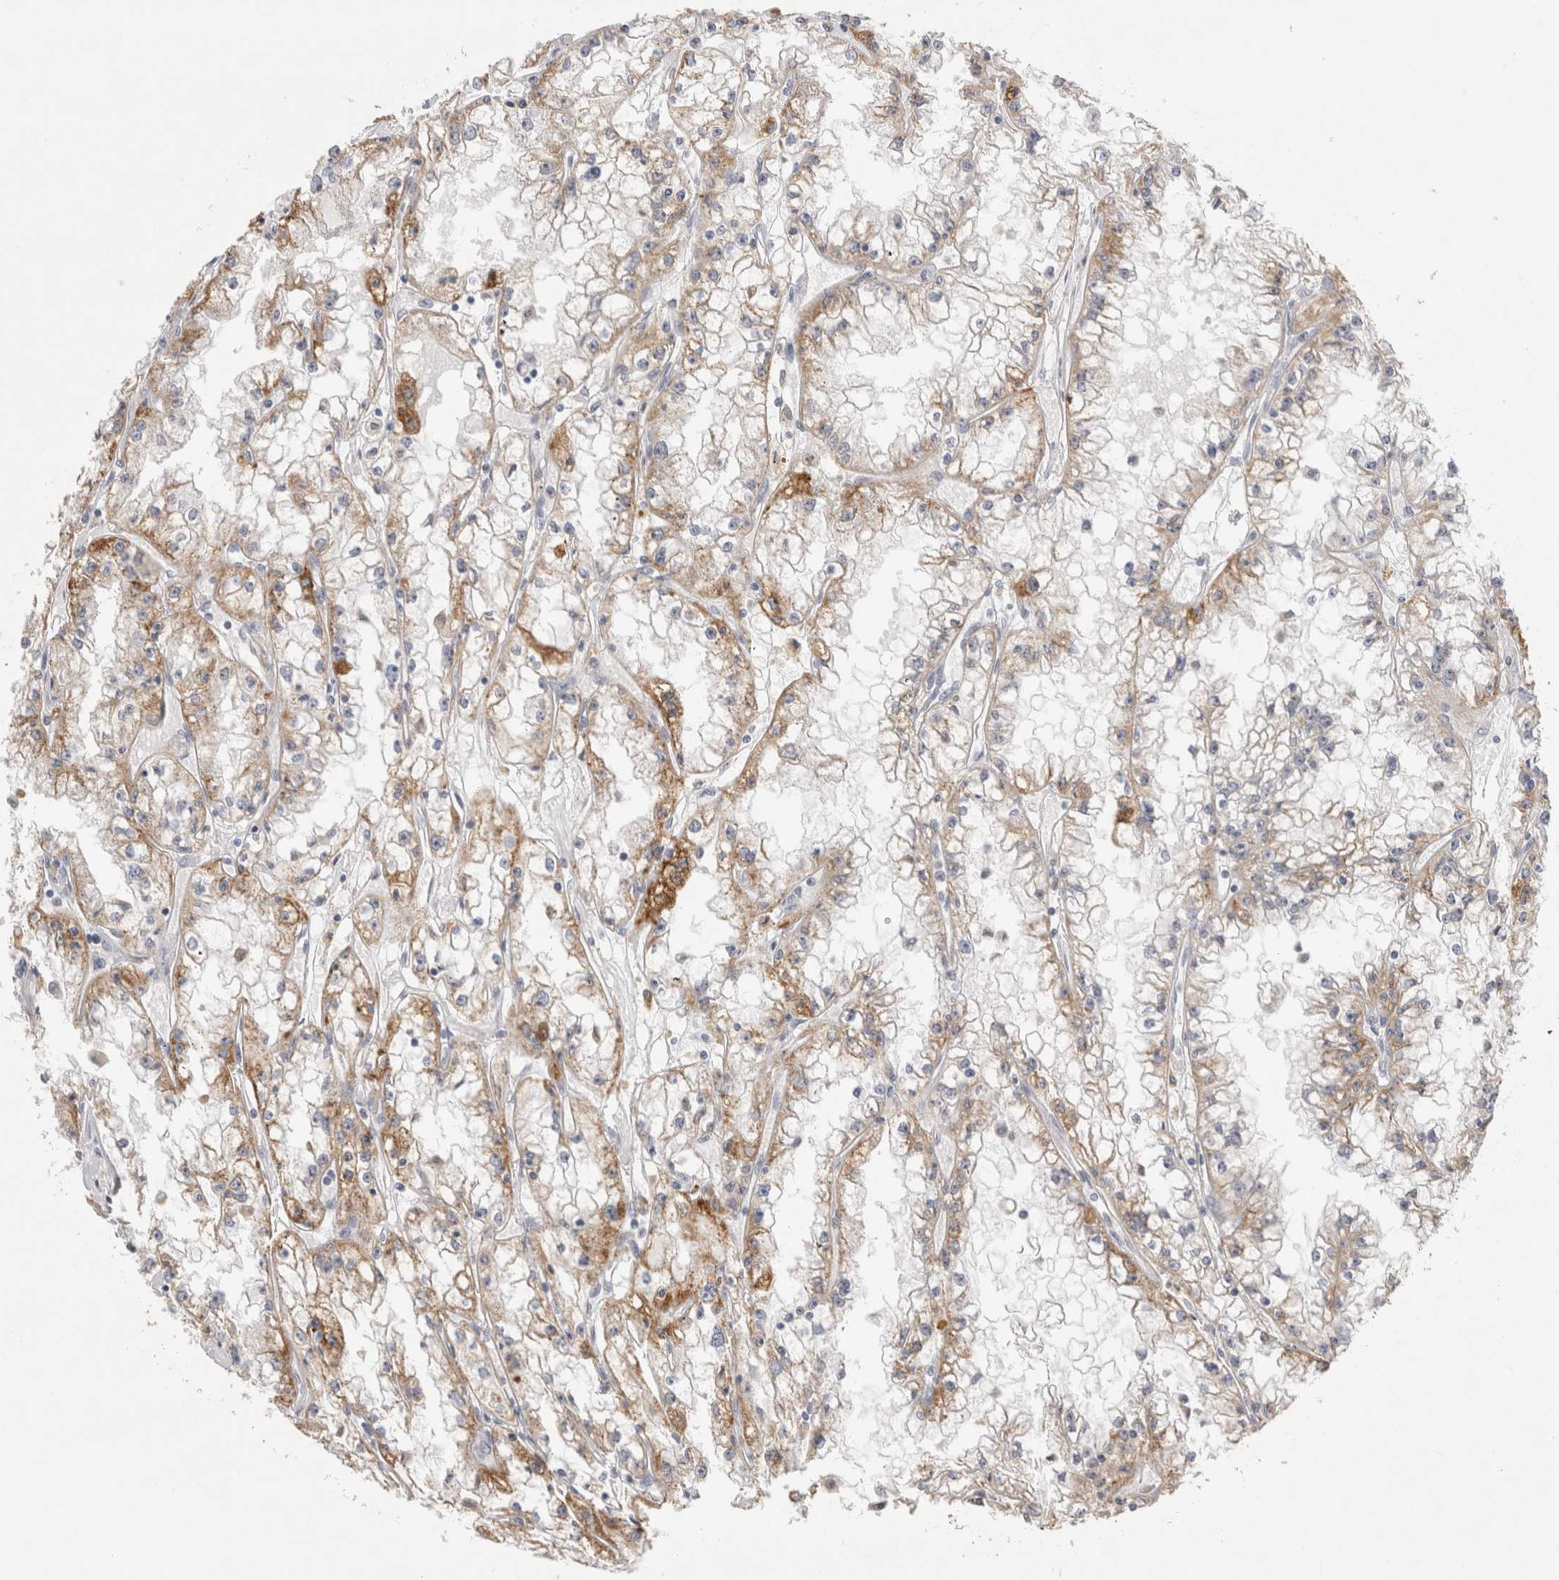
{"staining": {"intensity": "moderate", "quantity": "<25%", "location": "cytoplasmic/membranous"}, "tissue": "renal cancer", "cell_type": "Tumor cells", "image_type": "cancer", "snomed": [{"axis": "morphology", "description": "Adenocarcinoma, NOS"}, {"axis": "topography", "description": "Kidney"}], "caption": "IHC micrograph of adenocarcinoma (renal) stained for a protein (brown), which displays low levels of moderate cytoplasmic/membranous staining in about <25% of tumor cells.", "gene": "AGMAT", "patient": {"sex": "male", "age": 56}}